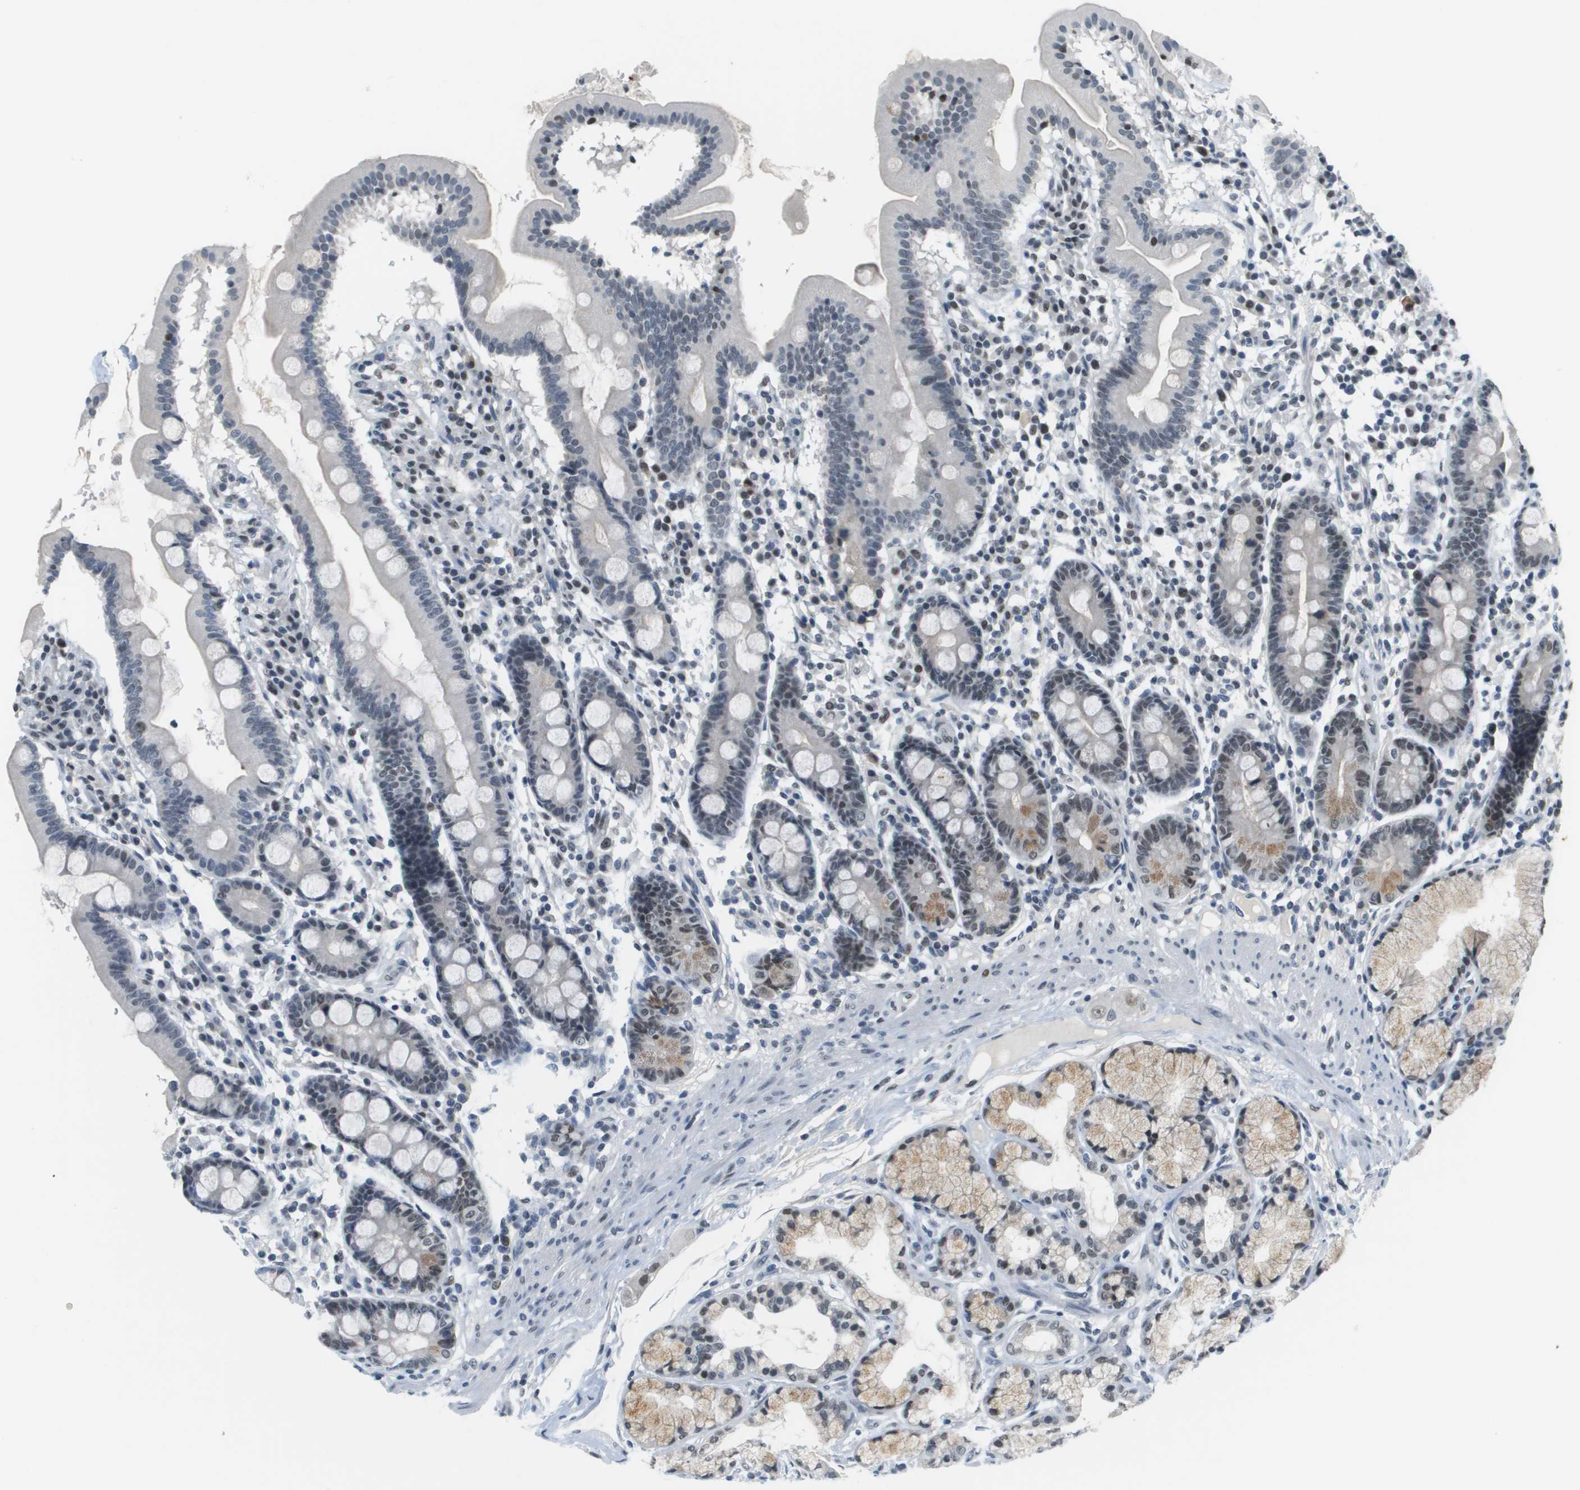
{"staining": {"intensity": "moderate", "quantity": "25%-75%", "location": "nuclear"}, "tissue": "duodenum", "cell_type": "Glandular cells", "image_type": "normal", "snomed": [{"axis": "morphology", "description": "Normal tissue, NOS"}, {"axis": "topography", "description": "Duodenum"}], "caption": "An immunohistochemistry photomicrograph of normal tissue is shown. Protein staining in brown highlights moderate nuclear positivity in duodenum within glandular cells.", "gene": "CBX5", "patient": {"sex": "male", "age": 50}}